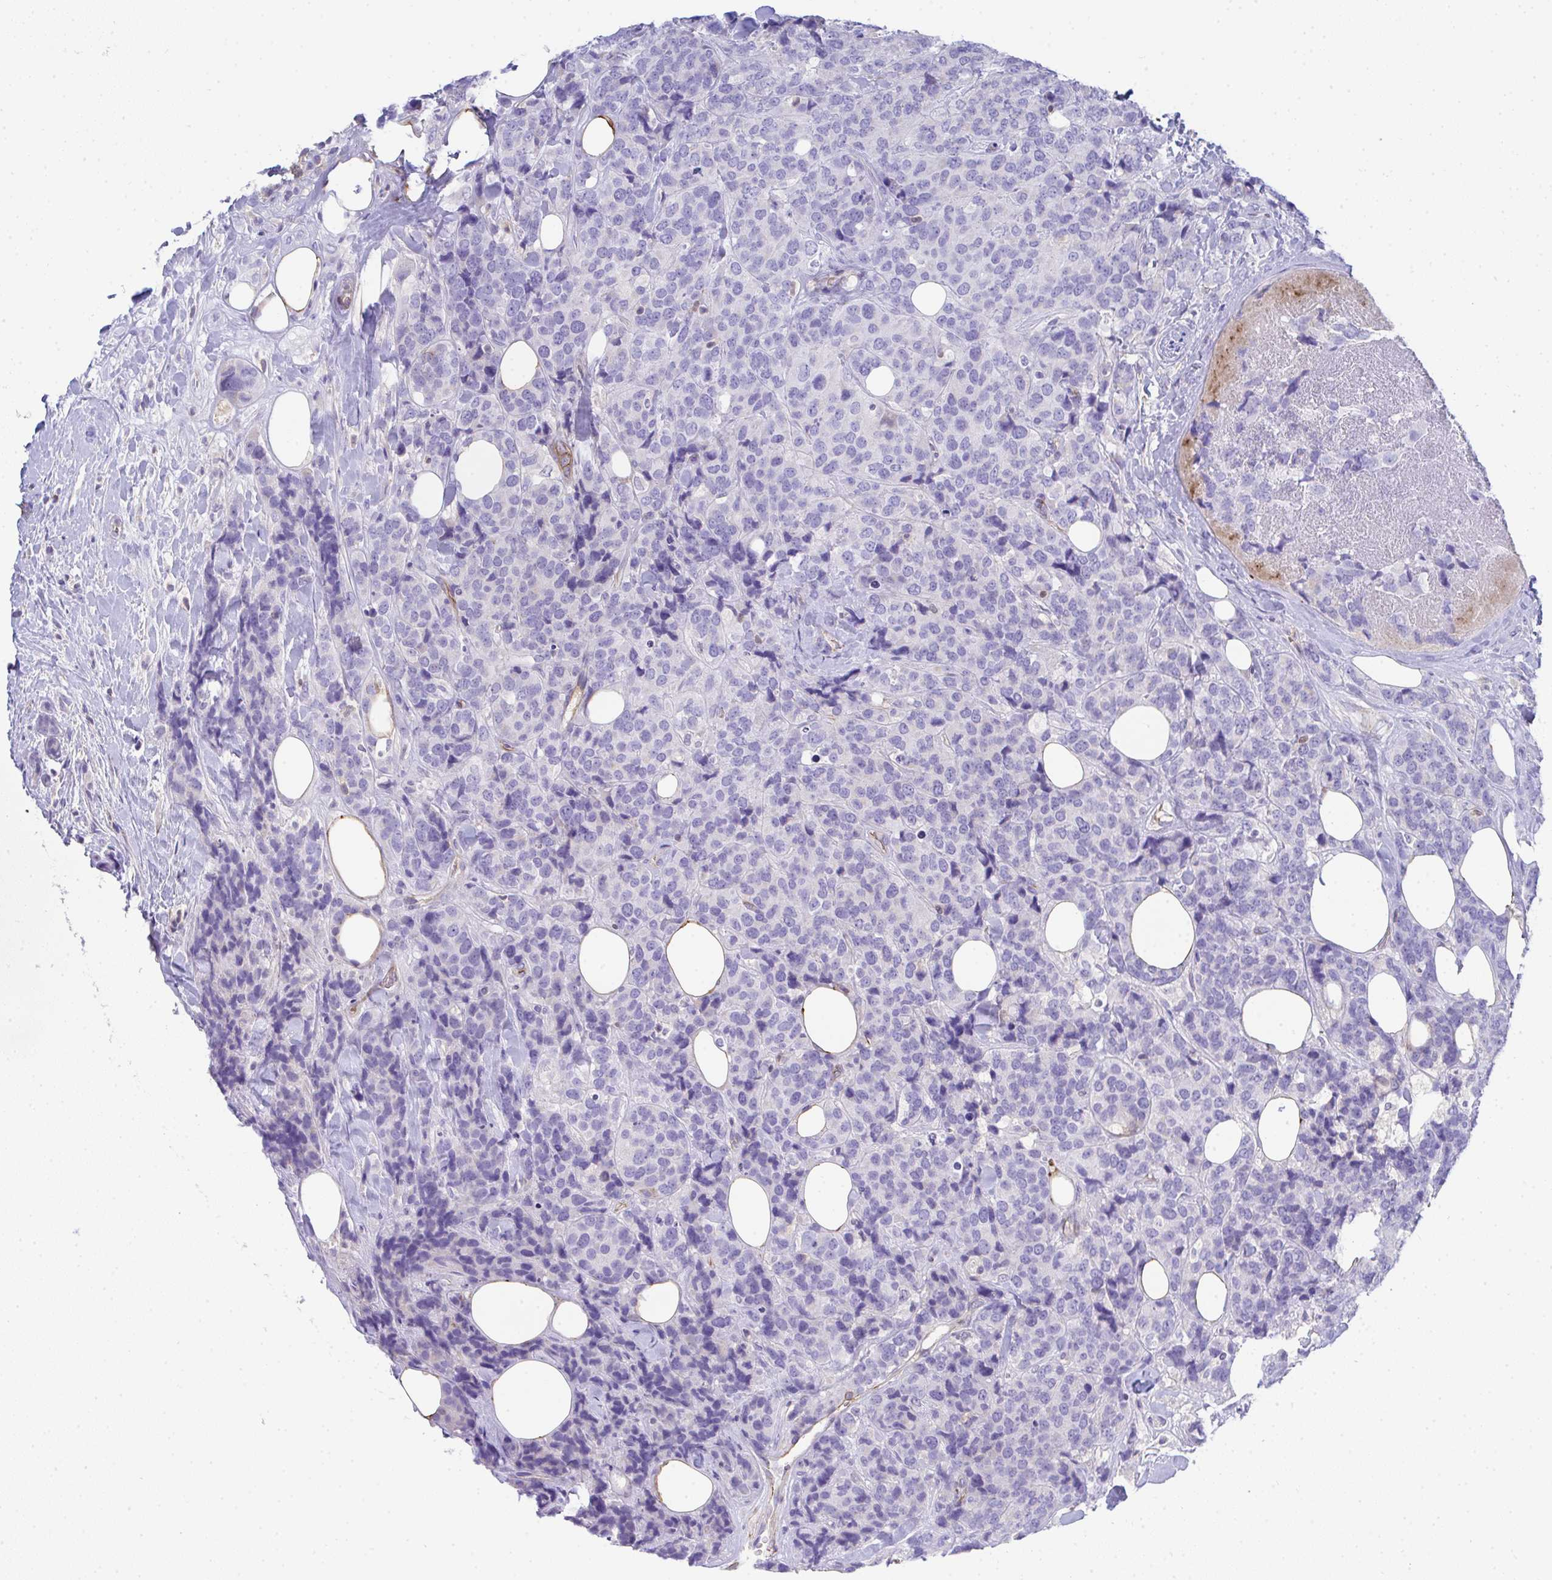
{"staining": {"intensity": "negative", "quantity": "none", "location": "none"}, "tissue": "breast cancer", "cell_type": "Tumor cells", "image_type": "cancer", "snomed": [{"axis": "morphology", "description": "Lobular carcinoma"}, {"axis": "topography", "description": "Breast"}], "caption": "DAB (3,3'-diaminobenzidine) immunohistochemical staining of human lobular carcinoma (breast) displays no significant staining in tumor cells.", "gene": "TNFAIP8", "patient": {"sex": "female", "age": 59}}